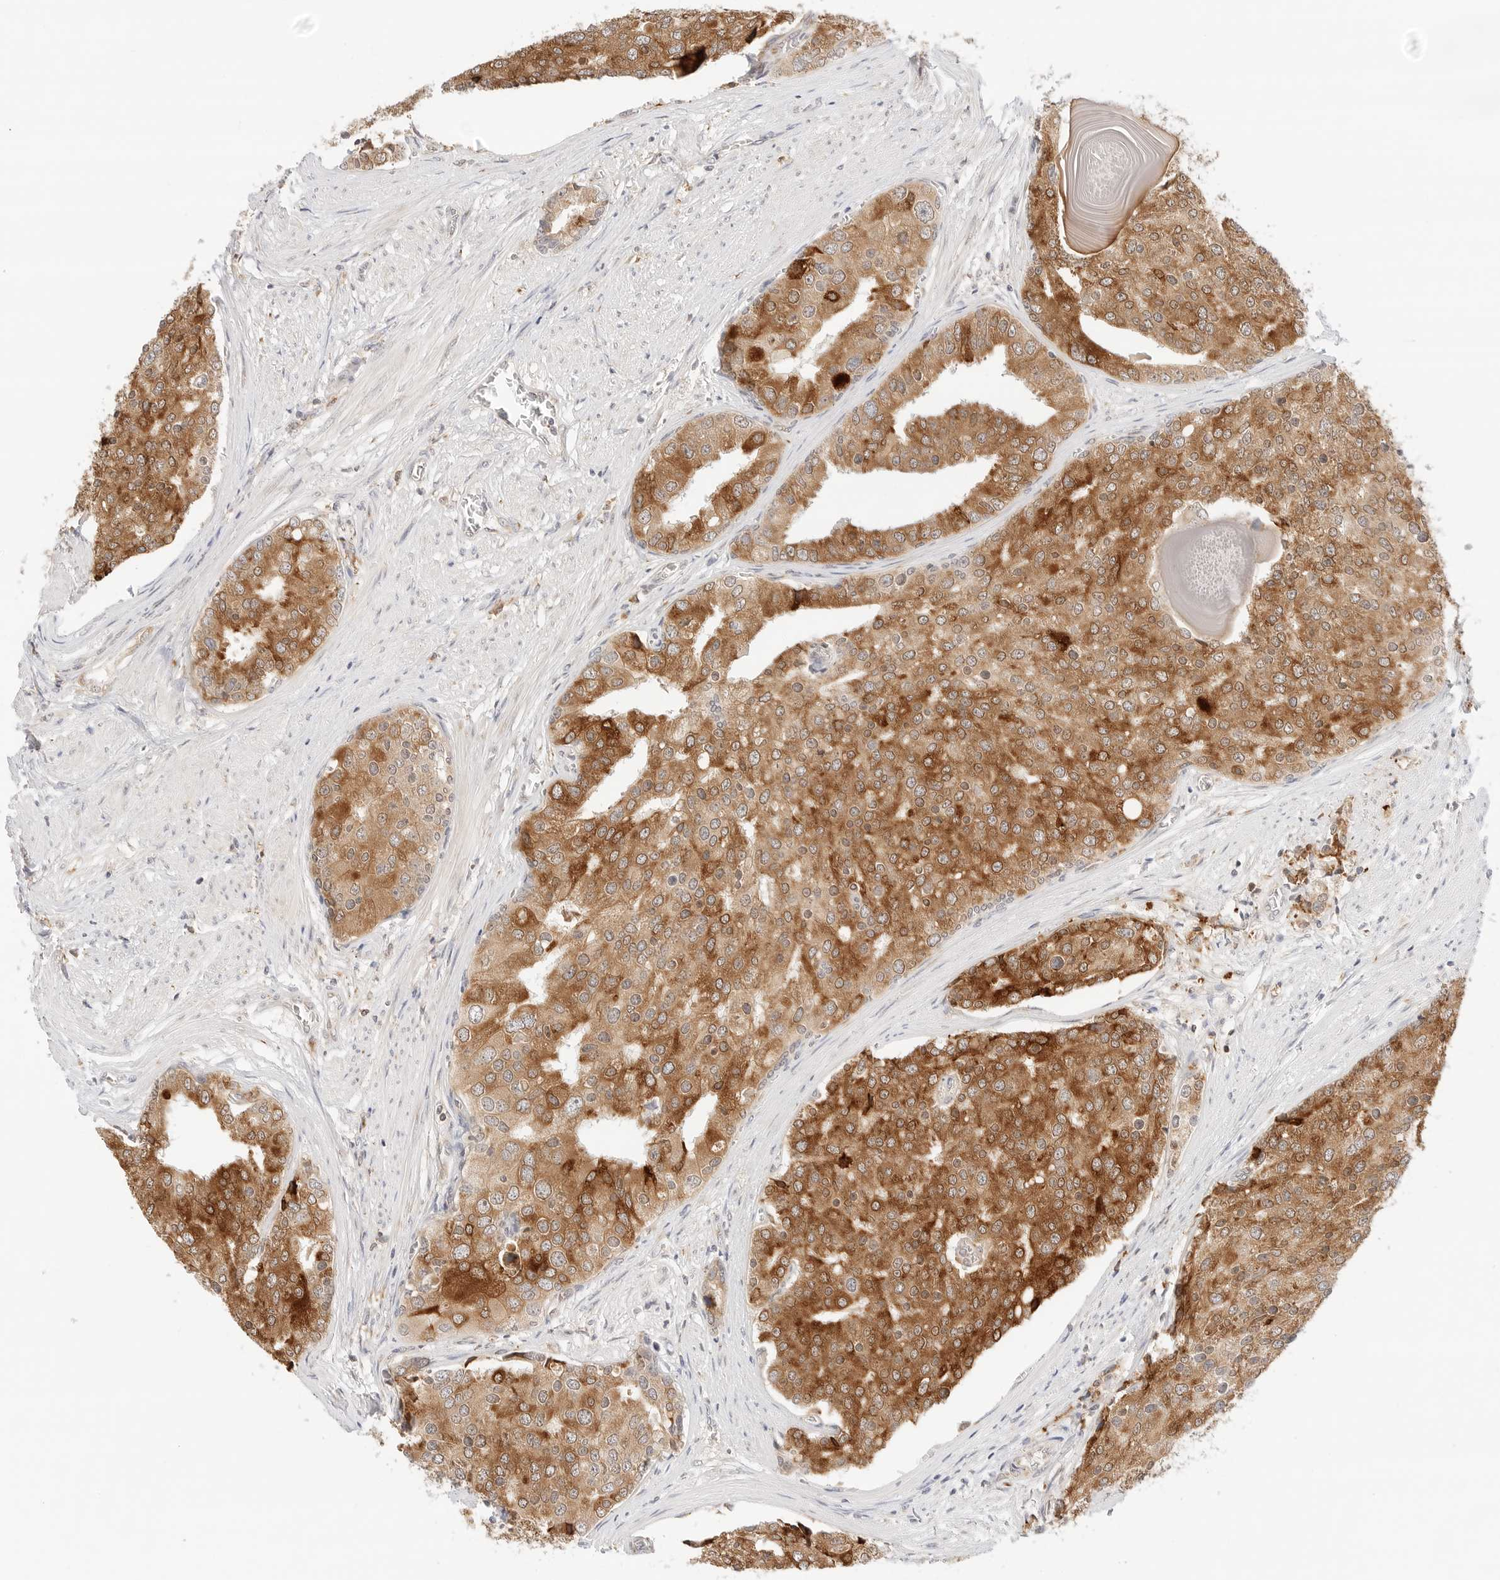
{"staining": {"intensity": "moderate", "quantity": ">75%", "location": "cytoplasmic/membranous"}, "tissue": "prostate cancer", "cell_type": "Tumor cells", "image_type": "cancer", "snomed": [{"axis": "morphology", "description": "Adenocarcinoma, High grade"}, {"axis": "topography", "description": "Prostate"}], "caption": "Brown immunohistochemical staining in prostate cancer (high-grade adenocarcinoma) reveals moderate cytoplasmic/membranous positivity in approximately >75% of tumor cells.", "gene": "ERO1B", "patient": {"sex": "male", "age": 50}}